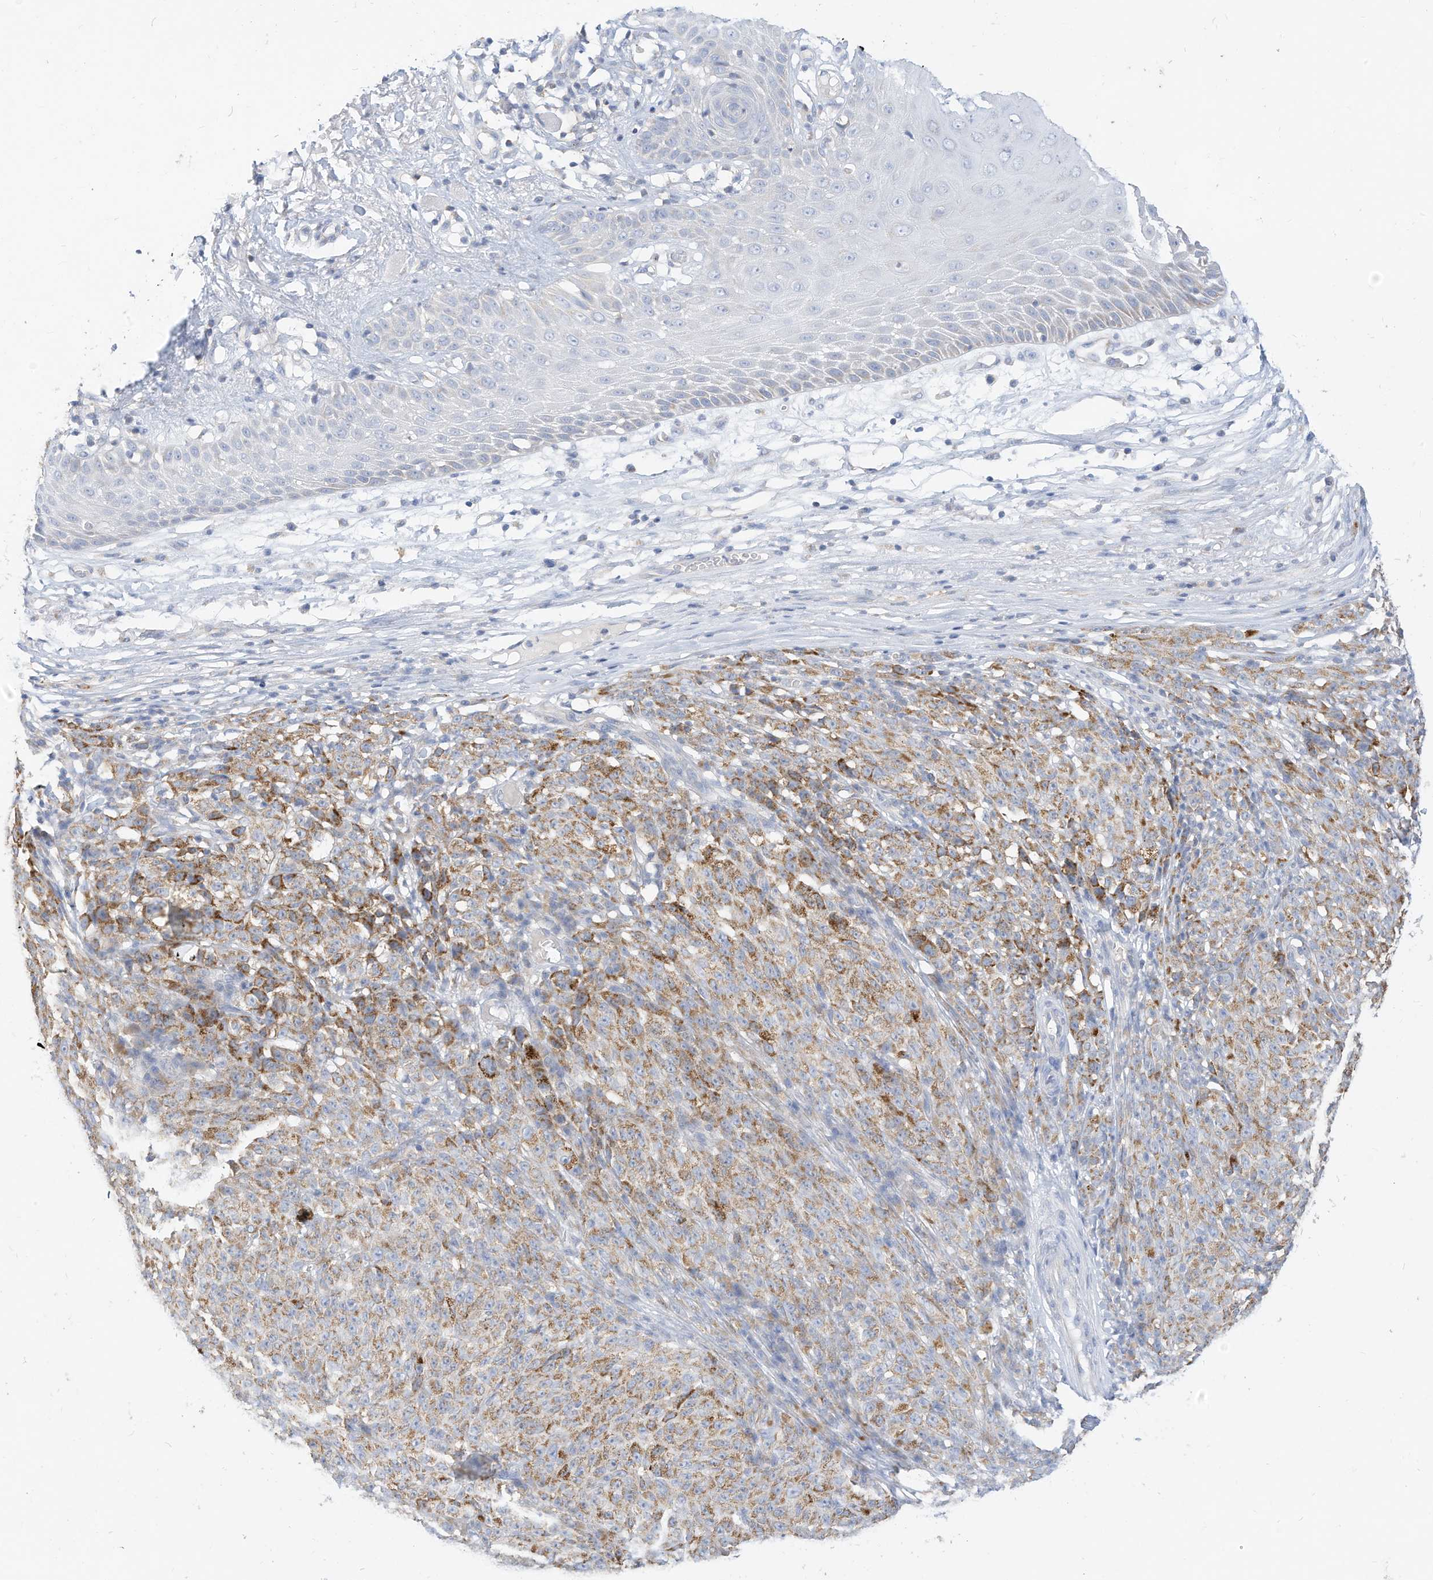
{"staining": {"intensity": "moderate", "quantity": "25%-75%", "location": "cytoplasmic/membranous"}, "tissue": "melanoma", "cell_type": "Tumor cells", "image_type": "cancer", "snomed": [{"axis": "morphology", "description": "Malignant melanoma, NOS"}, {"axis": "topography", "description": "Skin"}], "caption": "This micrograph displays malignant melanoma stained with immunohistochemistry to label a protein in brown. The cytoplasmic/membranous of tumor cells show moderate positivity for the protein. Nuclei are counter-stained blue.", "gene": "RHOH", "patient": {"sex": "female", "age": 82}}